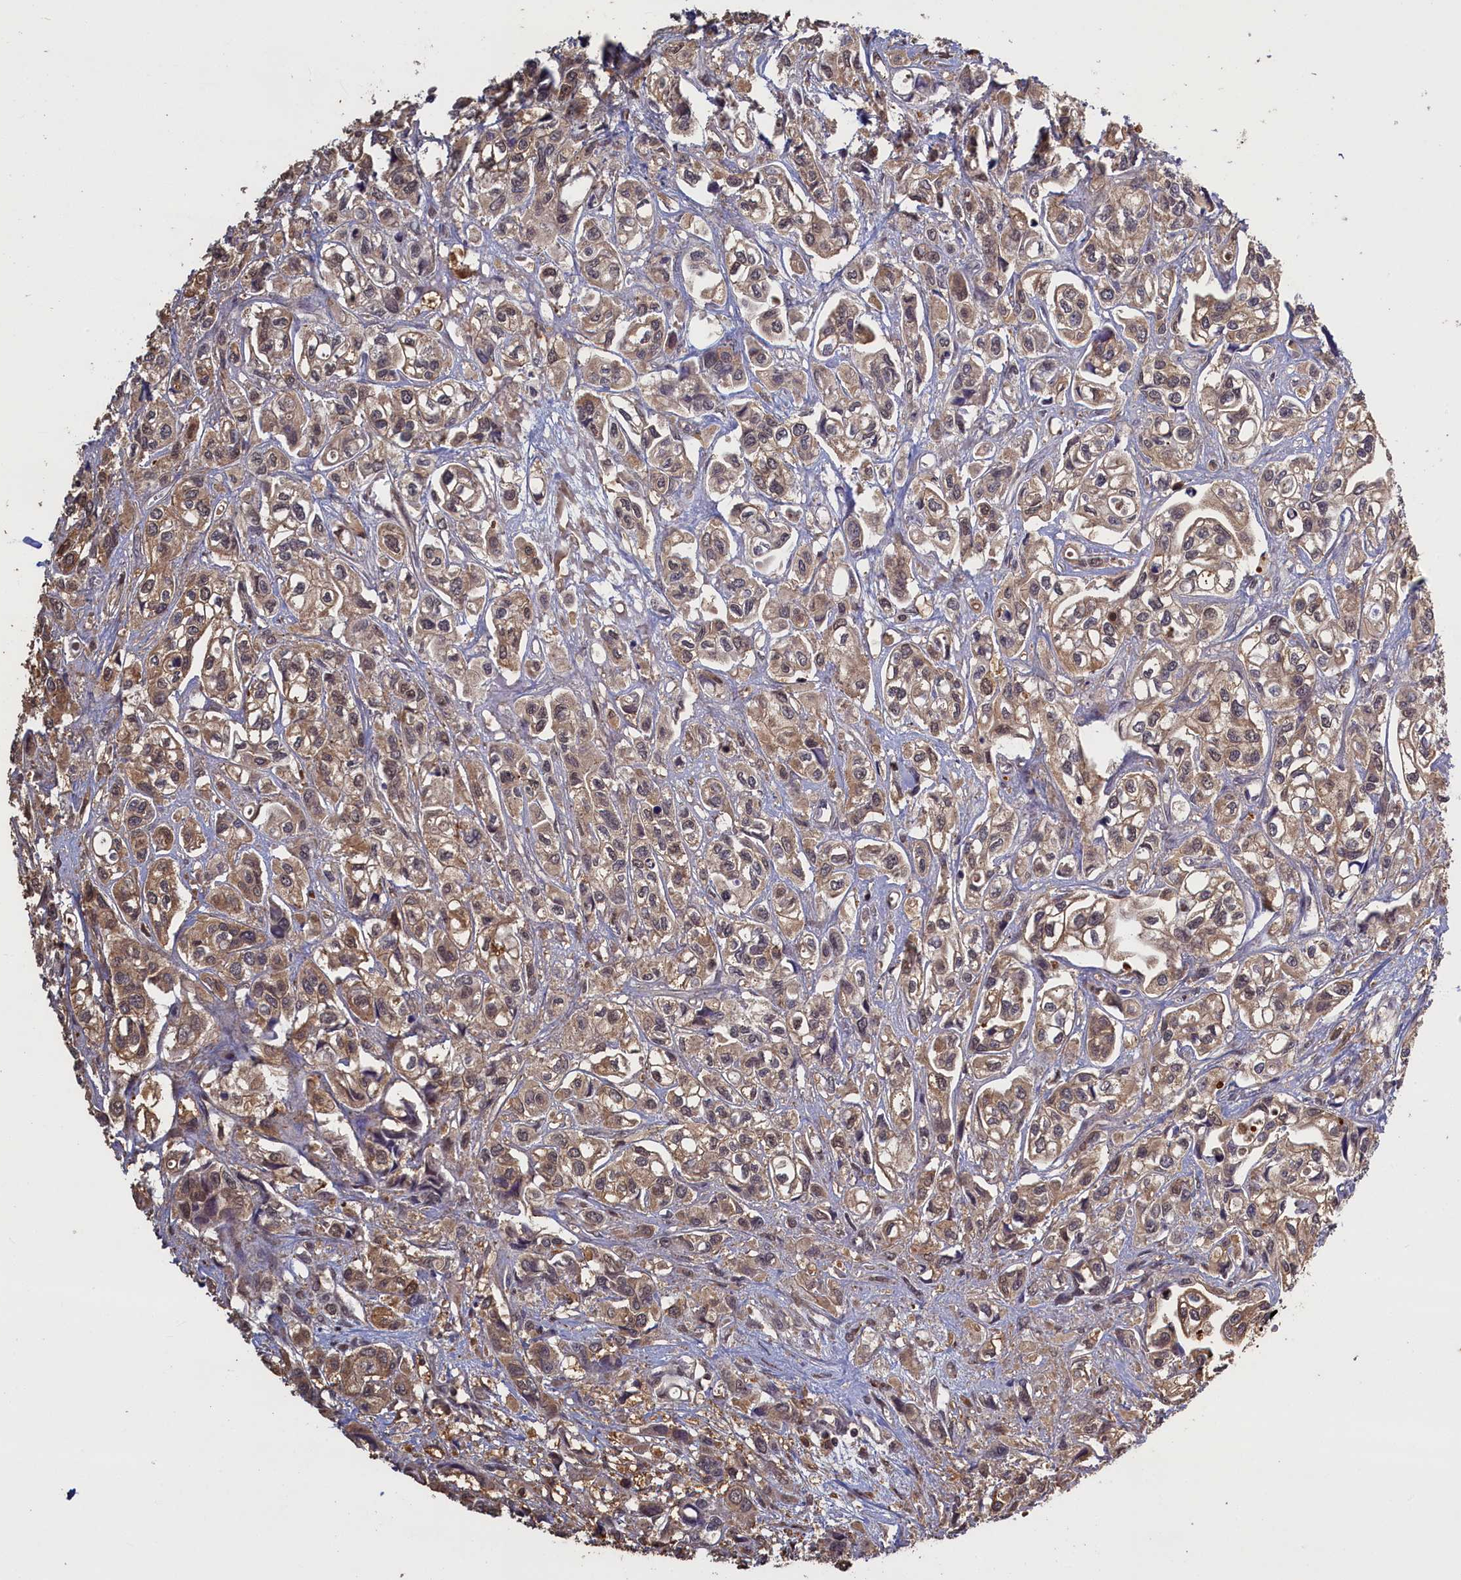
{"staining": {"intensity": "moderate", "quantity": ">75%", "location": "cytoplasmic/membranous"}, "tissue": "urothelial cancer", "cell_type": "Tumor cells", "image_type": "cancer", "snomed": [{"axis": "morphology", "description": "Urothelial carcinoma, High grade"}, {"axis": "topography", "description": "Urinary bladder"}], "caption": "The micrograph exhibits immunohistochemical staining of urothelial cancer. There is moderate cytoplasmic/membranous staining is seen in about >75% of tumor cells.", "gene": "UCHL3", "patient": {"sex": "male", "age": 67}}